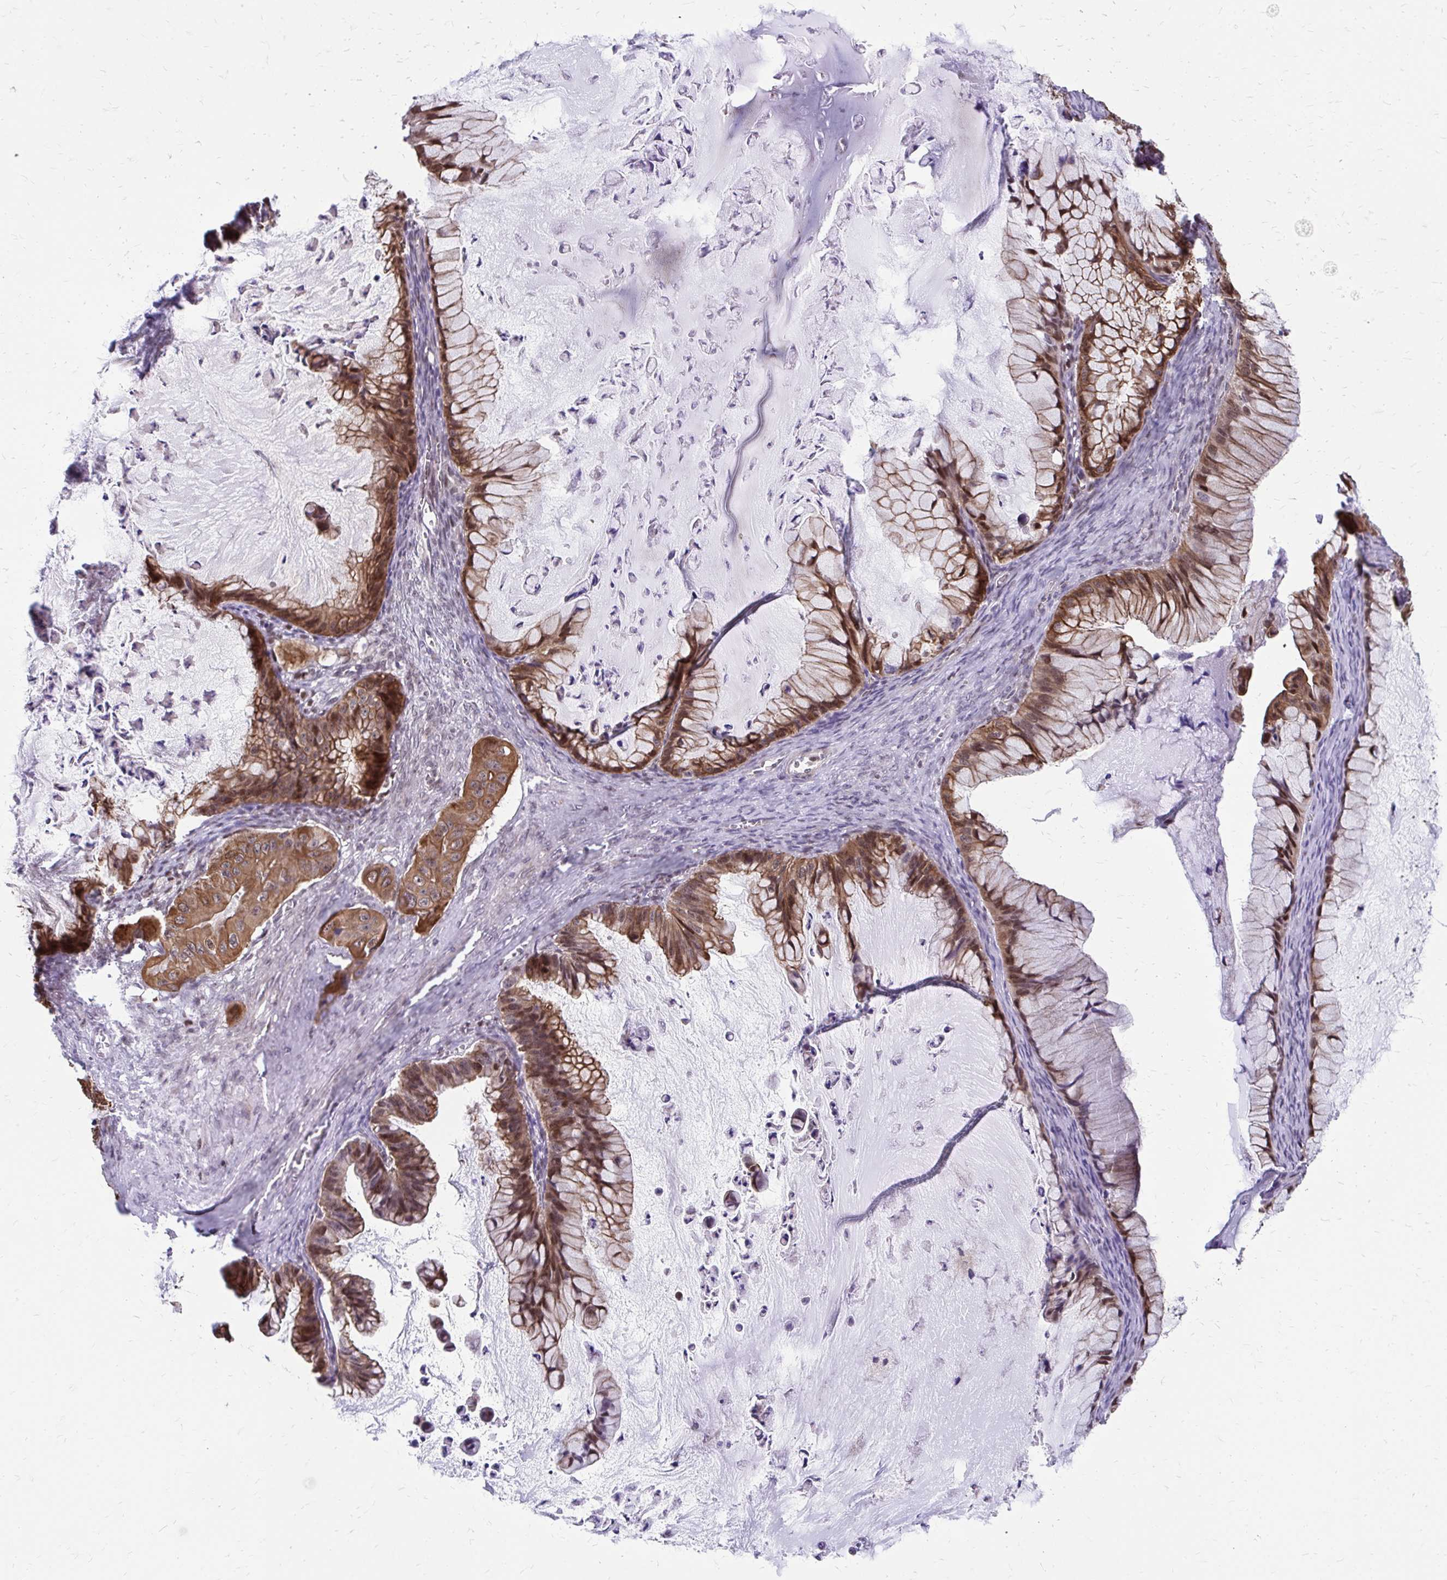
{"staining": {"intensity": "moderate", "quantity": ">75%", "location": "cytoplasmic/membranous,nuclear"}, "tissue": "ovarian cancer", "cell_type": "Tumor cells", "image_type": "cancer", "snomed": [{"axis": "morphology", "description": "Cystadenocarcinoma, mucinous, NOS"}, {"axis": "topography", "description": "Ovary"}], "caption": "There is medium levels of moderate cytoplasmic/membranous and nuclear positivity in tumor cells of ovarian cancer, as demonstrated by immunohistochemical staining (brown color).", "gene": "ANKRD30B", "patient": {"sex": "female", "age": 72}}